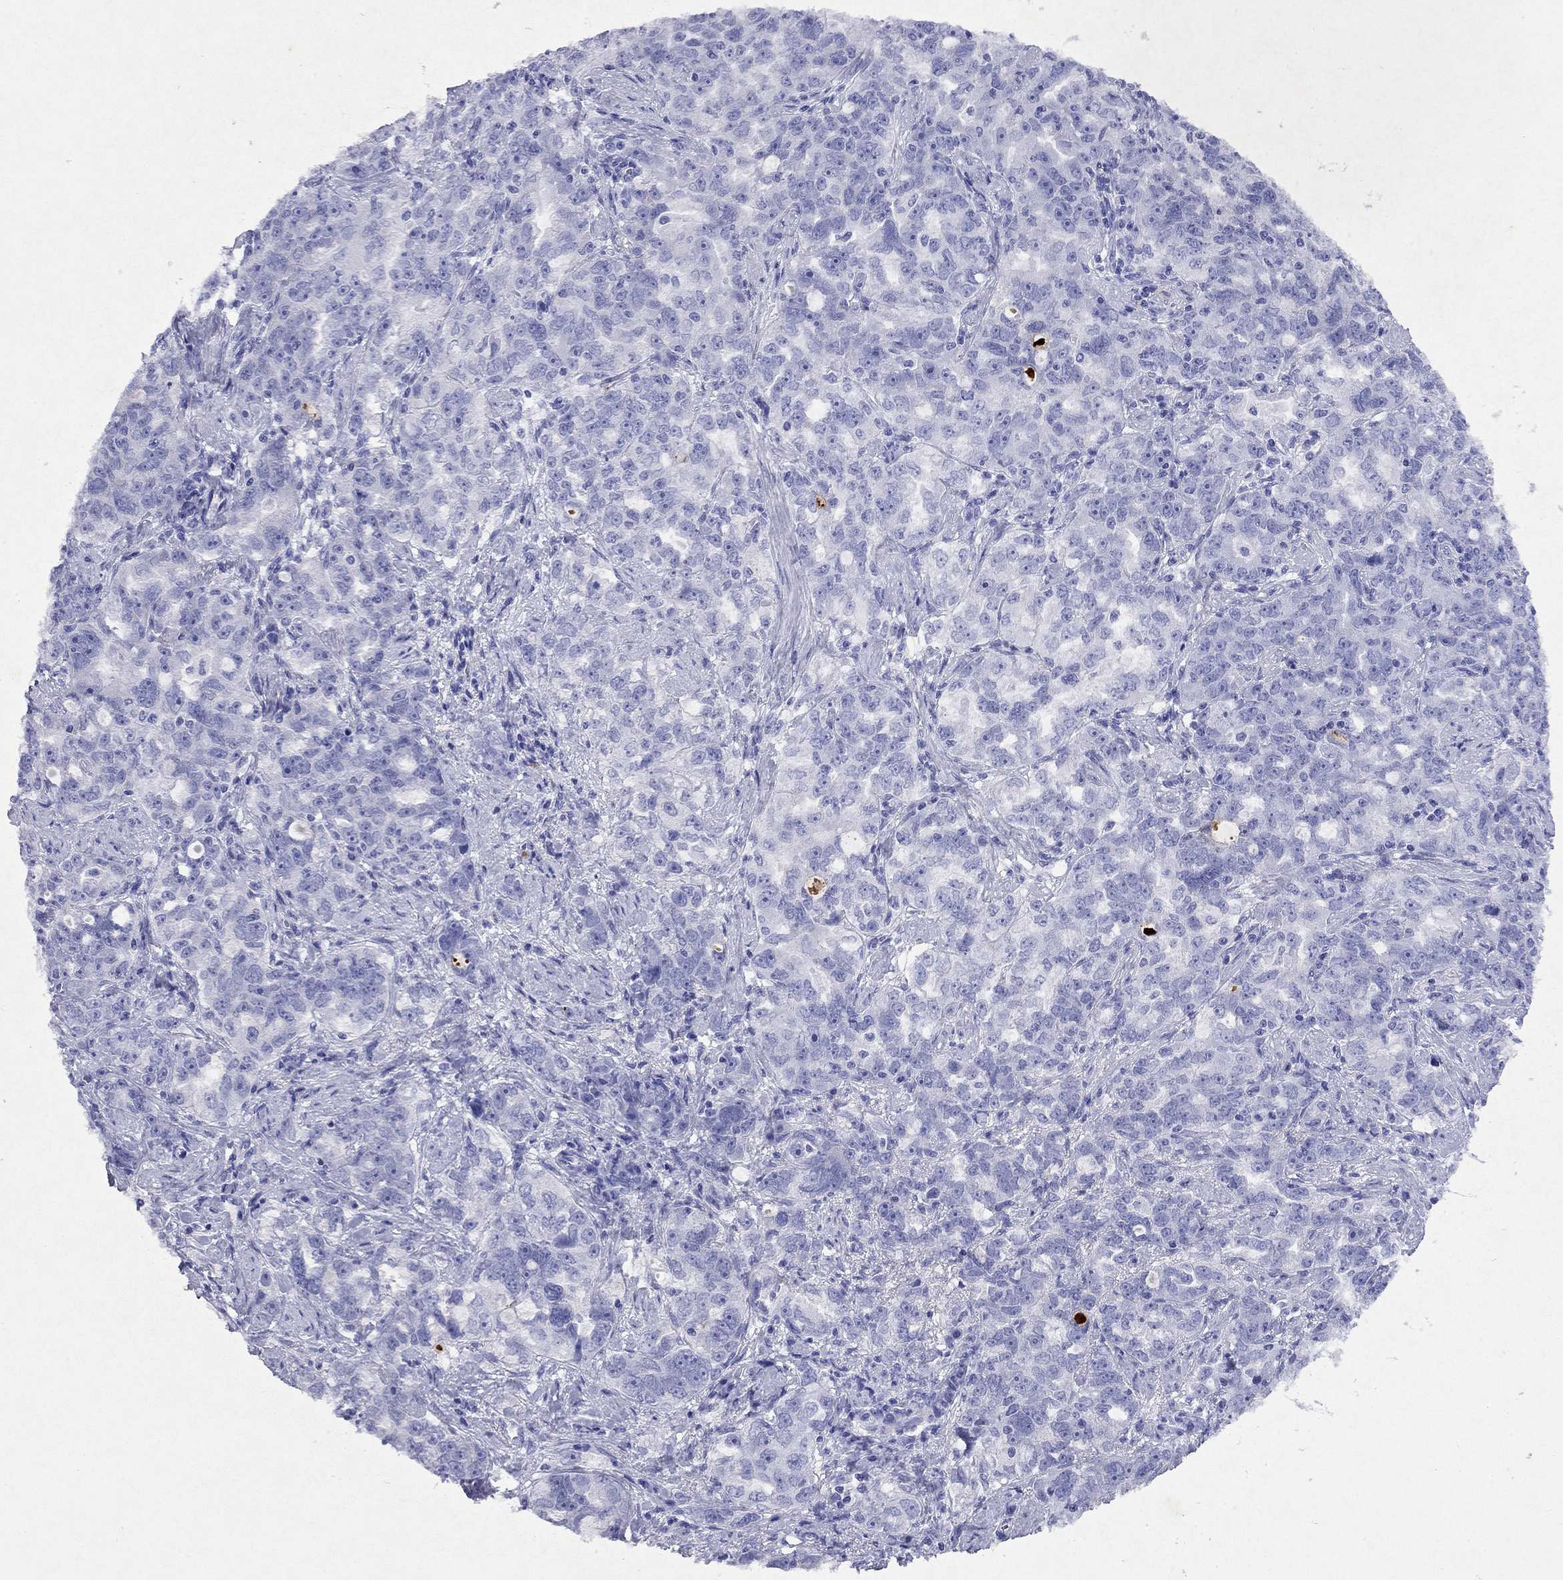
{"staining": {"intensity": "negative", "quantity": "none", "location": "none"}, "tissue": "ovarian cancer", "cell_type": "Tumor cells", "image_type": "cancer", "snomed": [{"axis": "morphology", "description": "Cystadenocarcinoma, serous, NOS"}, {"axis": "topography", "description": "Ovary"}], "caption": "Immunohistochemistry (IHC) photomicrograph of neoplastic tissue: ovarian cancer stained with DAB (3,3'-diaminobenzidine) displays no significant protein expression in tumor cells.", "gene": "ARMC12", "patient": {"sex": "female", "age": 51}}